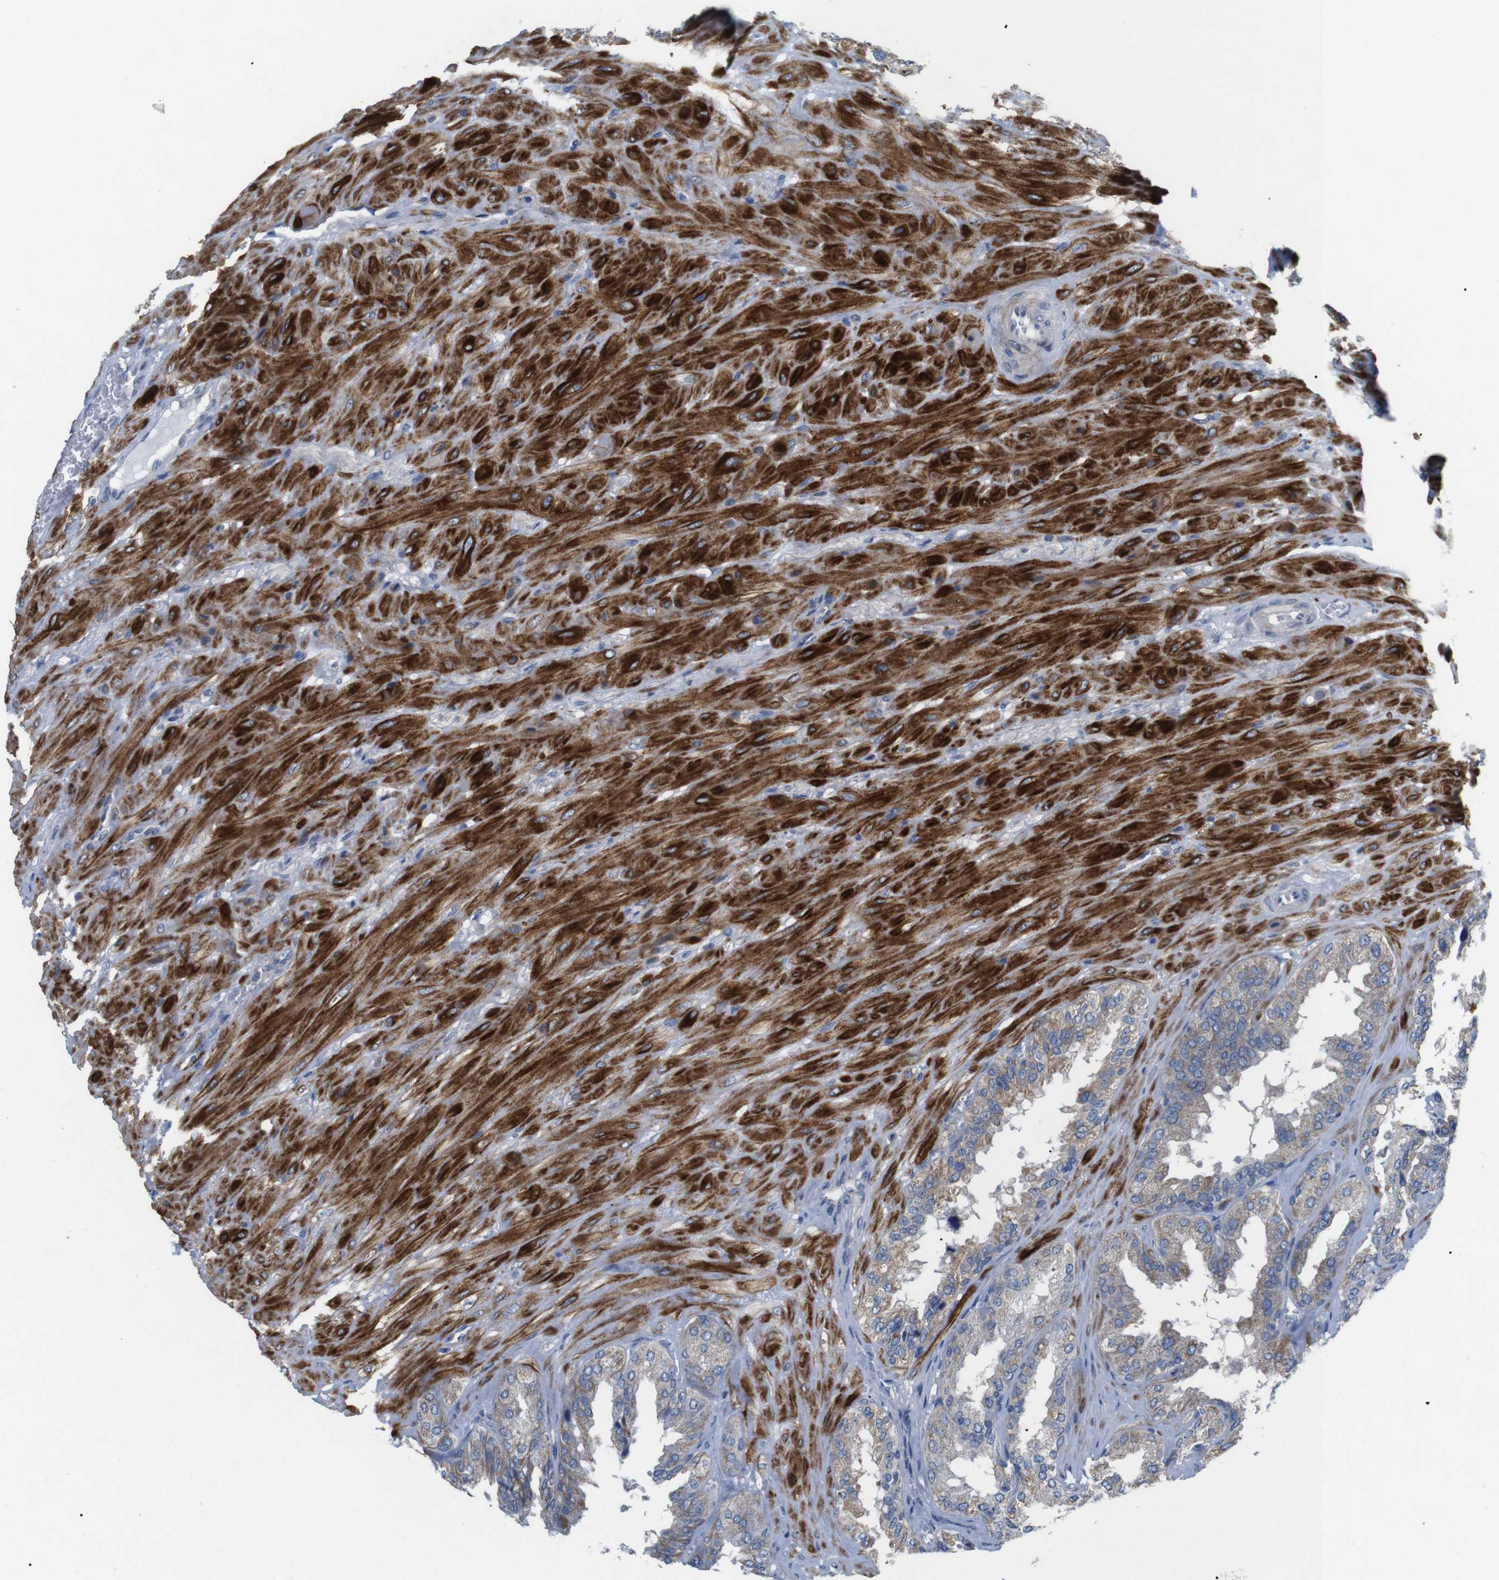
{"staining": {"intensity": "moderate", "quantity": ">75%", "location": "cytoplasmic/membranous"}, "tissue": "seminal vesicle", "cell_type": "Glandular cells", "image_type": "normal", "snomed": [{"axis": "morphology", "description": "Normal tissue, NOS"}, {"axis": "topography", "description": "Prostate"}, {"axis": "topography", "description": "Seminal veicle"}], "caption": "Seminal vesicle stained with immunohistochemistry displays moderate cytoplasmic/membranous positivity in approximately >75% of glandular cells. The staining was performed using DAB (3,3'-diaminobenzidine) to visualize the protein expression in brown, while the nuclei were stained in blue with hematoxylin (Magnification: 20x).", "gene": "F2RL1", "patient": {"sex": "male", "age": 51}}